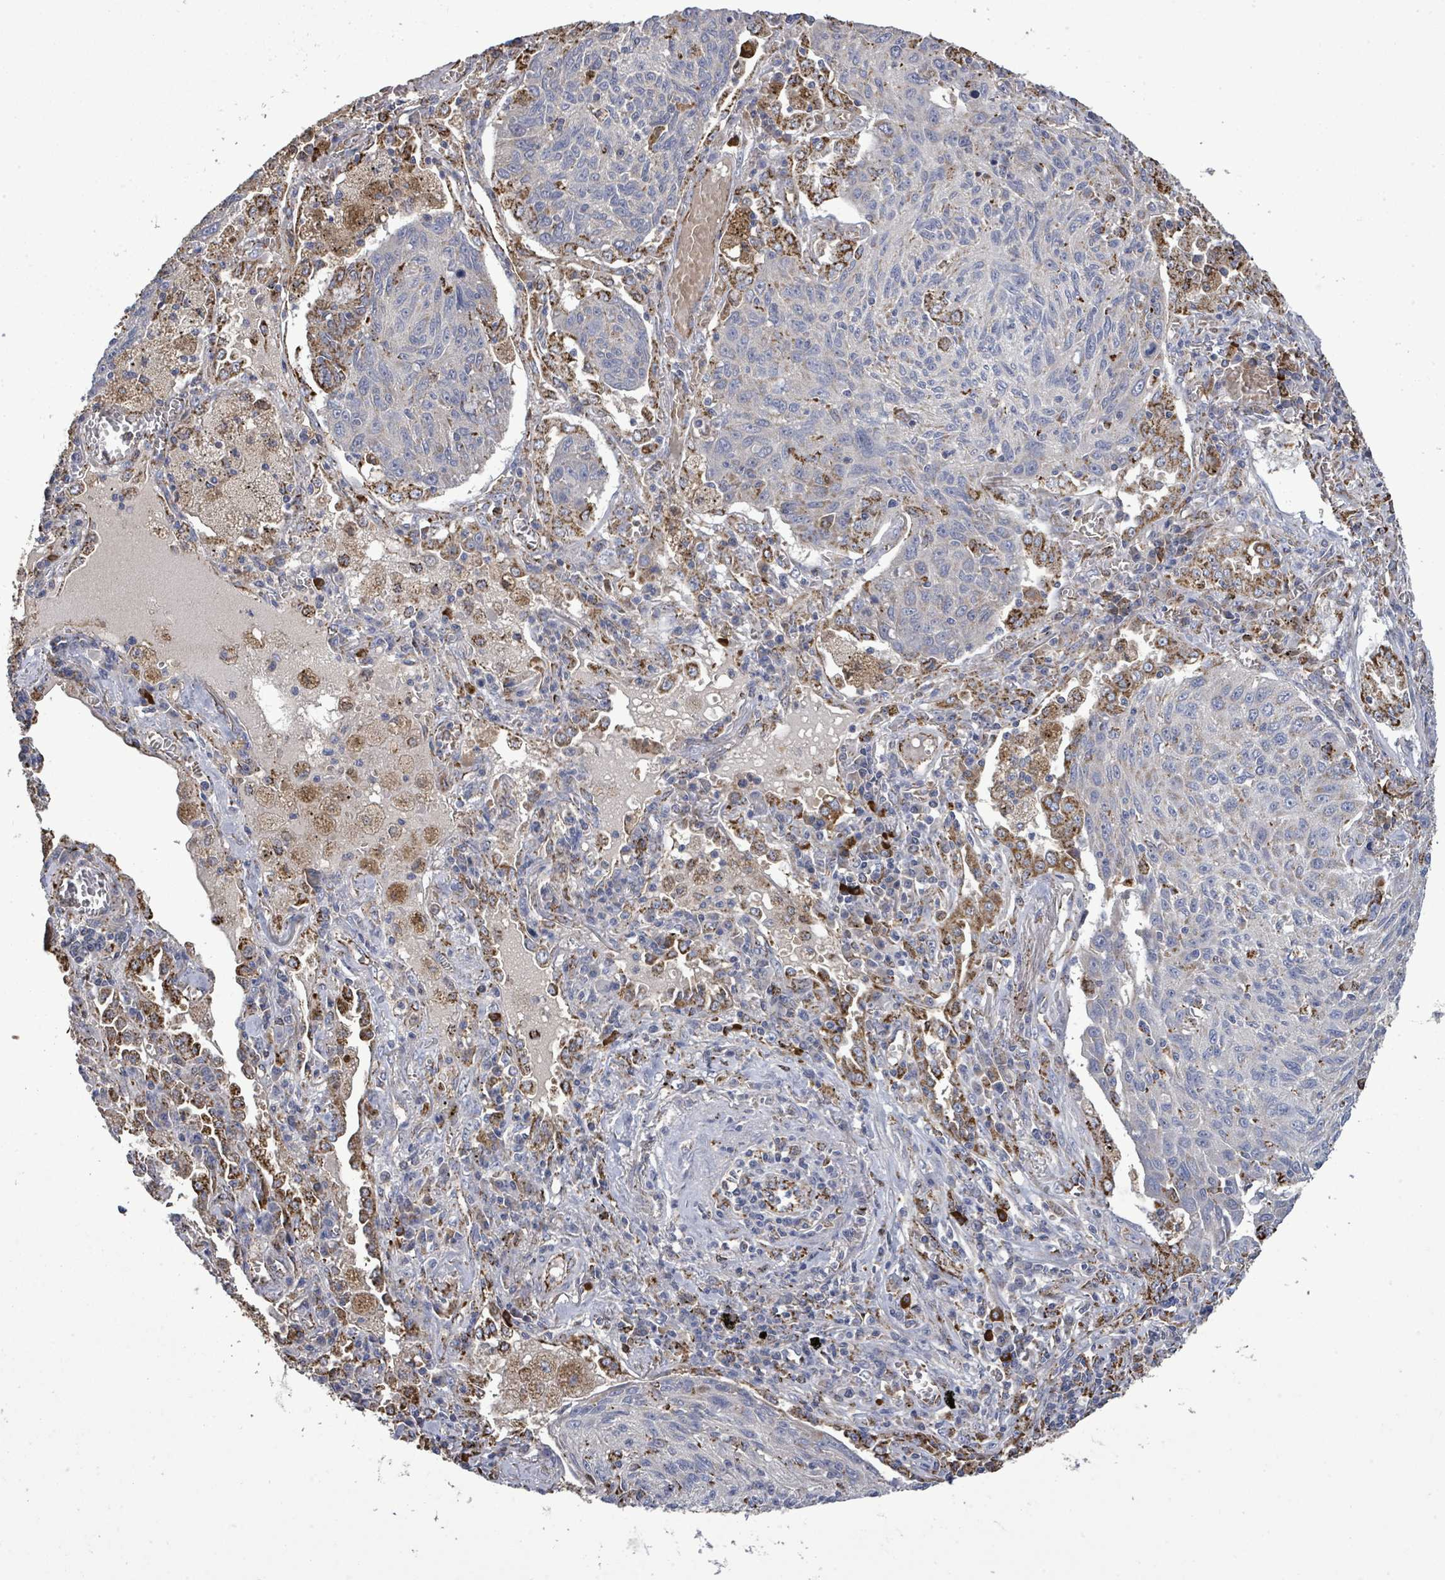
{"staining": {"intensity": "moderate", "quantity": "<25%", "location": "cytoplasmic/membranous"}, "tissue": "lung cancer", "cell_type": "Tumor cells", "image_type": "cancer", "snomed": [{"axis": "morphology", "description": "Squamous cell carcinoma, NOS"}, {"axis": "topography", "description": "Lung"}], "caption": "Immunohistochemistry (IHC) photomicrograph of neoplastic tissue: human squamous cell carcinoma (lung) stained using IHC reveals low levels of moderate protein expression localized specifically in the cytoplasmic/membranous of tumor cells, appearing as a cytoplasmic/membranous brown color.", "gene": "MTMR12", "patient": {"sex": "female", "age": 66}}